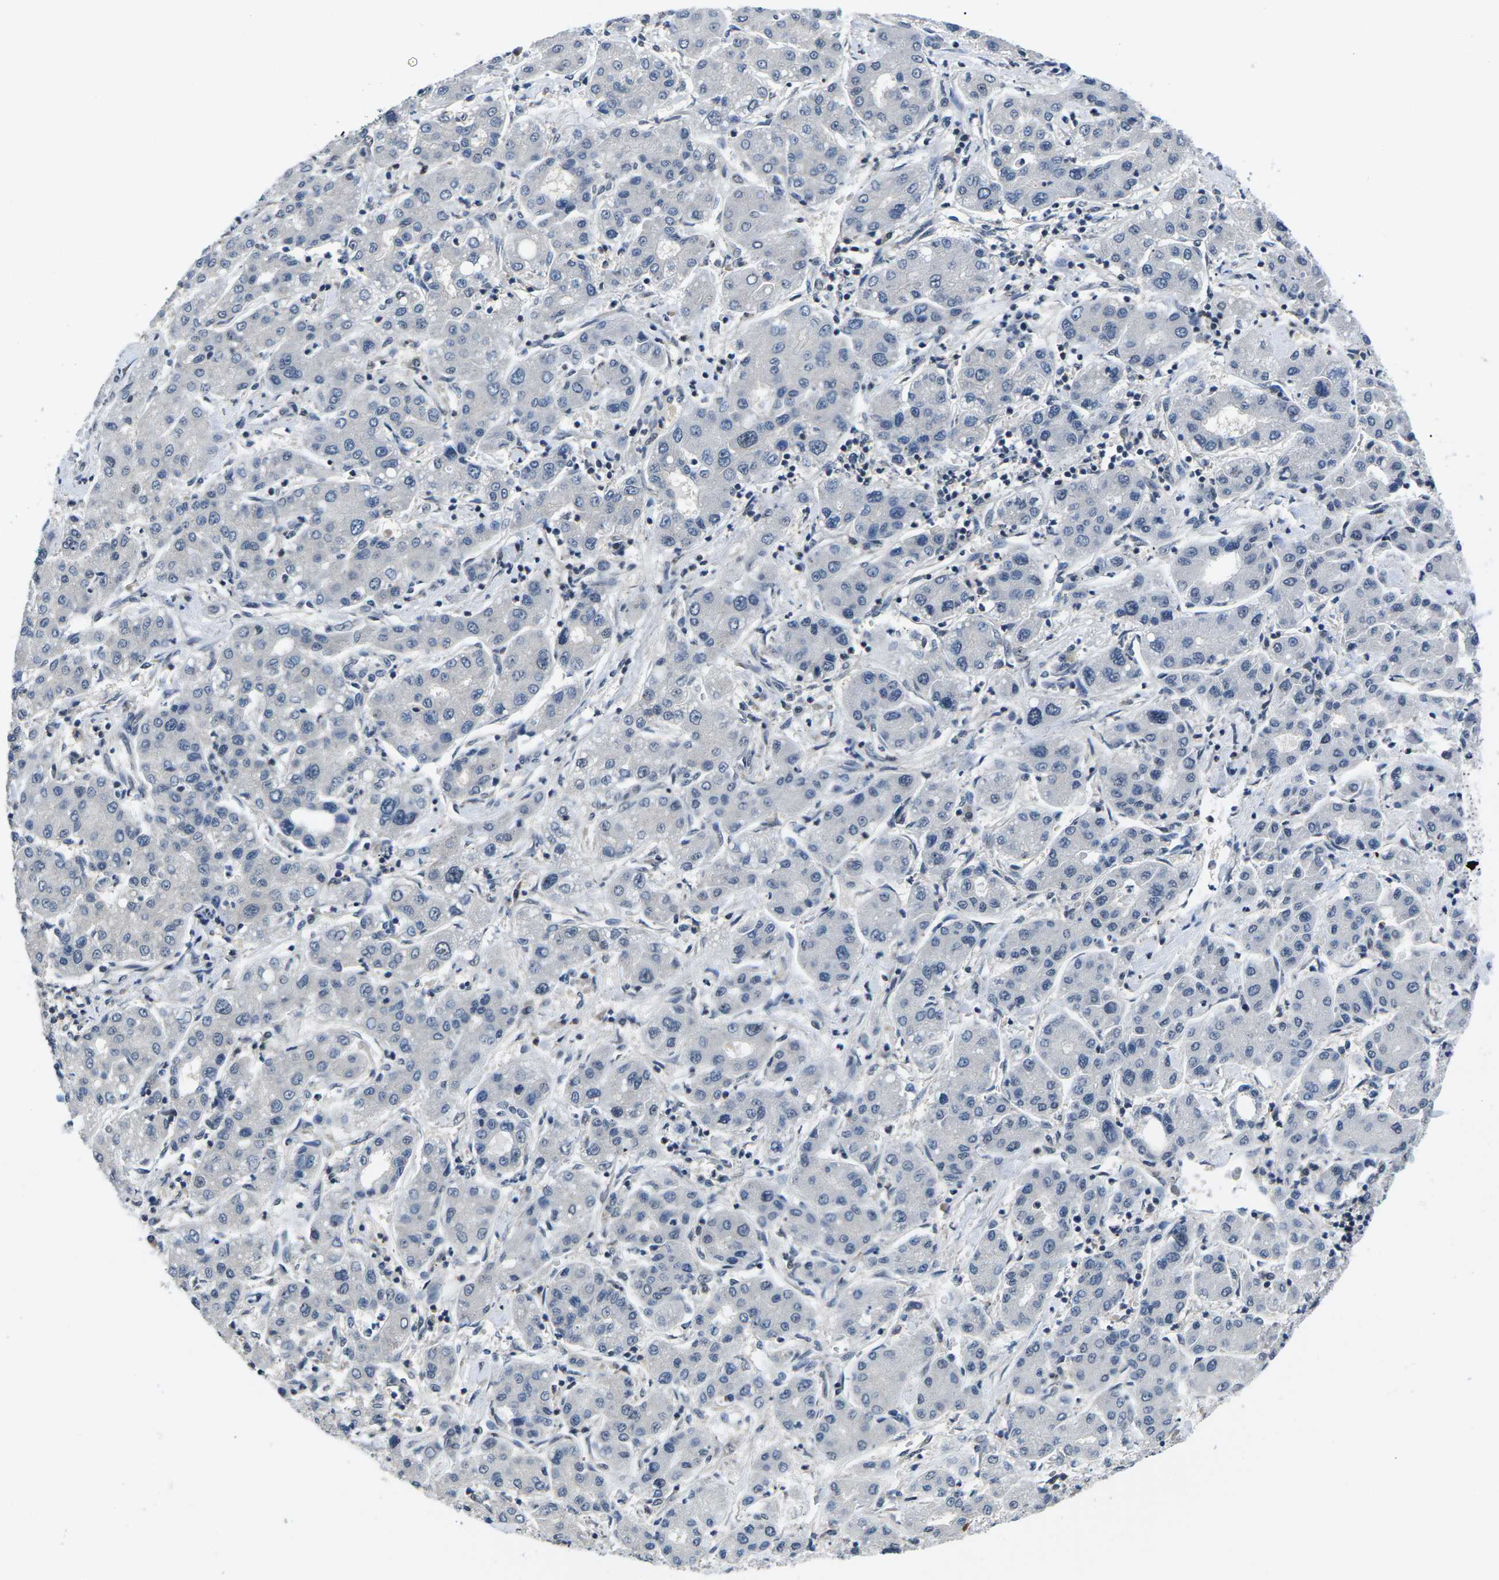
{"staining": {"intensity": "negative", "quantity": "none", "location": "none"}, "tissue": "liver cancer", "cell_type": "Tumor cells", "image_type": "cancer", "snomed": [{"axis": "morphology", "description": "Carcinoma, Hepatocellular, NOS"}, {"axis": "topography", "description": "Liver"}], "caption": "Human liver cancer stained for a protein using immunohistochemistry demonstrates no positivity in tumor cells.", "gene": "NSRP1", "patient": {"sex": "male", "age": 65}}